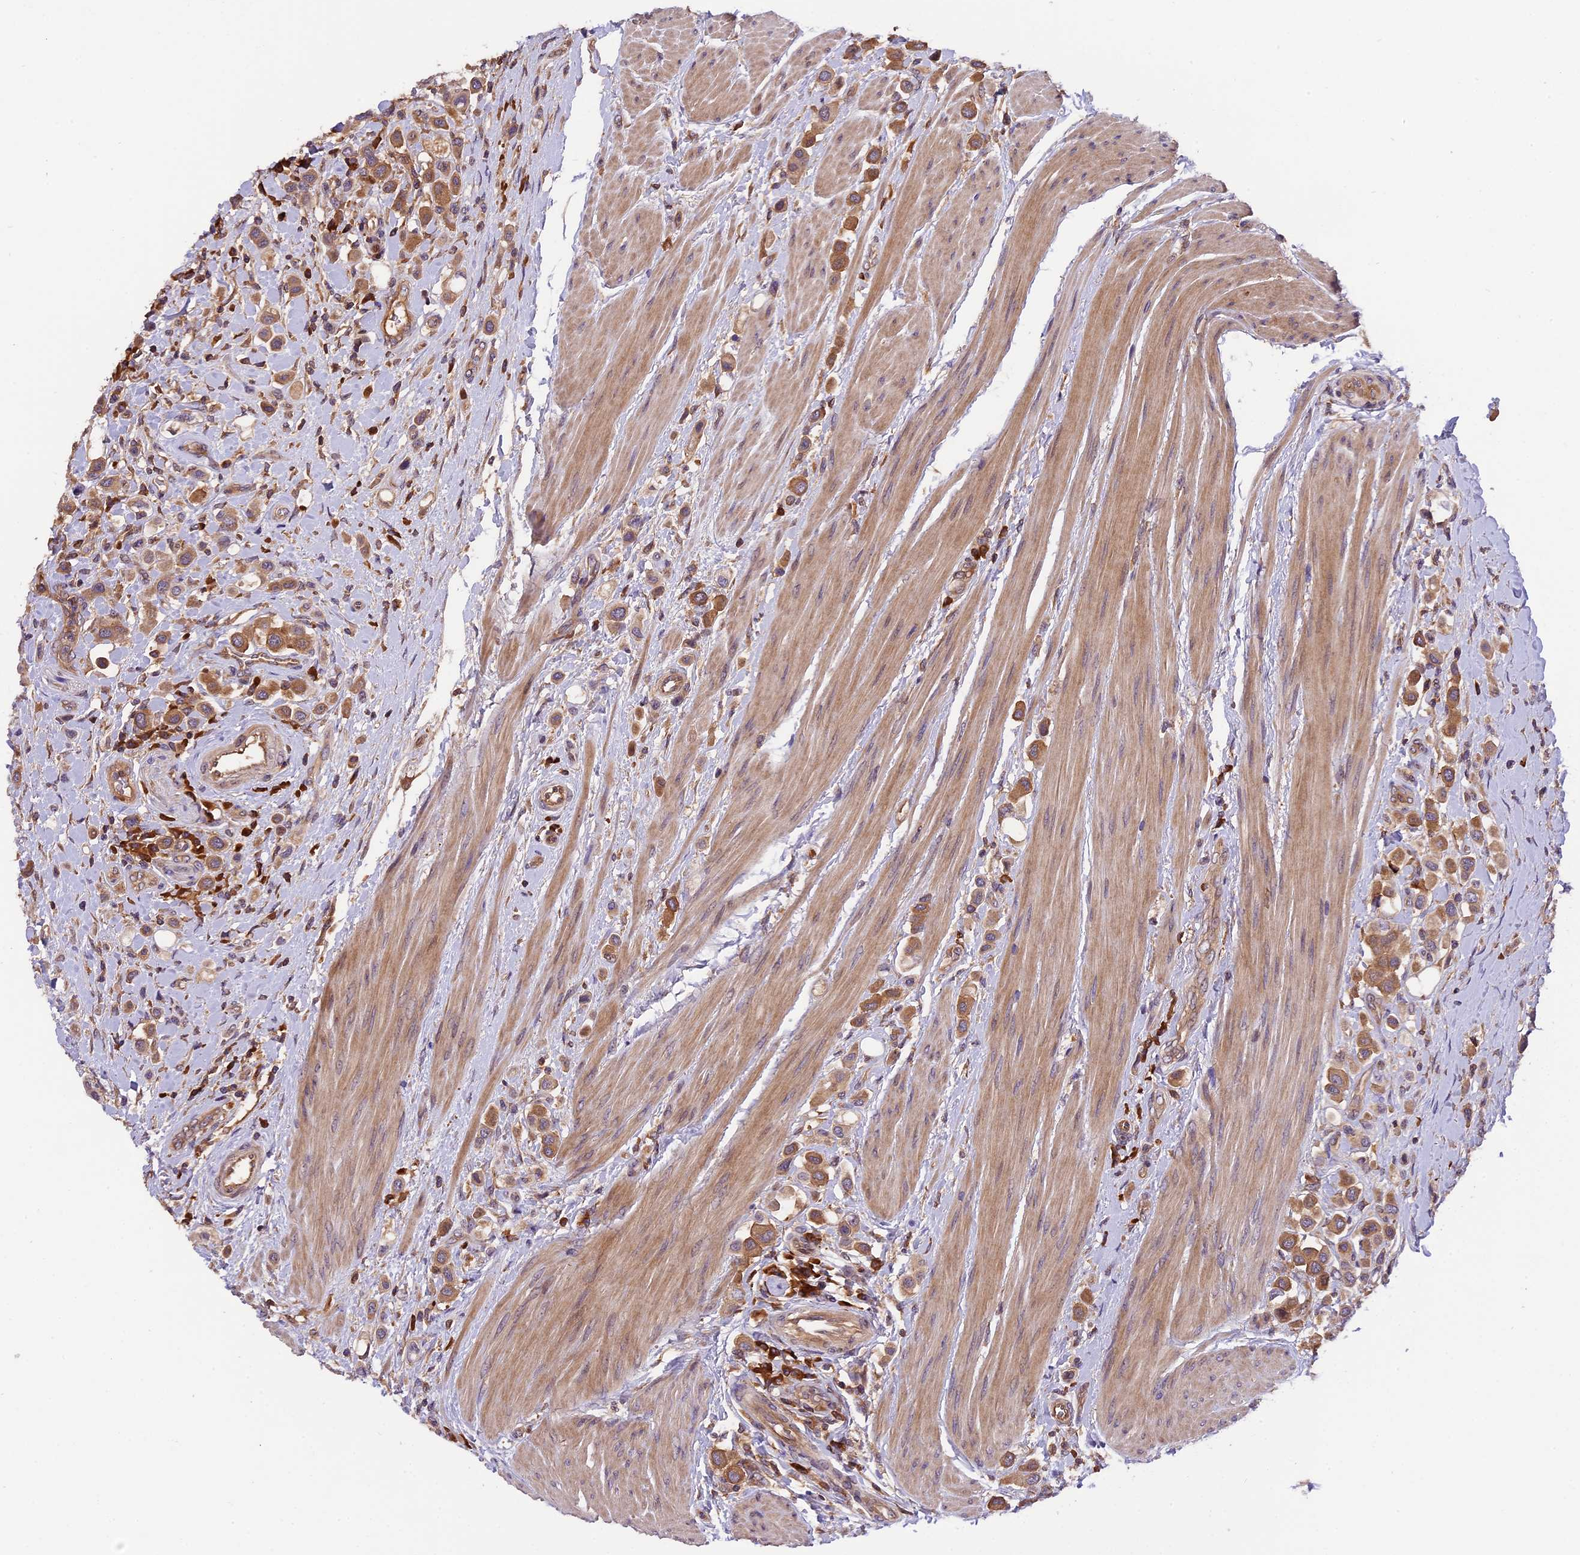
{"staining": {"intensity": "moderate", "quantity": ">75%", "location": "cytoplasmic/membranous"}, "tissue": "urothelial cancer", "cell_type": "Tumor cells", "image_type": "cancer", "snomed": [{"axis": "morphology", "description": "Urothelial carcinoma, High grade"}, {"axis": "topography", "description": "Urinary bladder"}], "caption": "A high-resolution micrograph shows IHC staining of urothelial cancer, which displays moderate cytoplasmic/membranous positivity in approximately >75% of tumor cells. (brown staining indicates protein expression, while blue staining denotes nuclei).", "gene": "SETD6", "patient": {"sex": "male", "age": 50}}